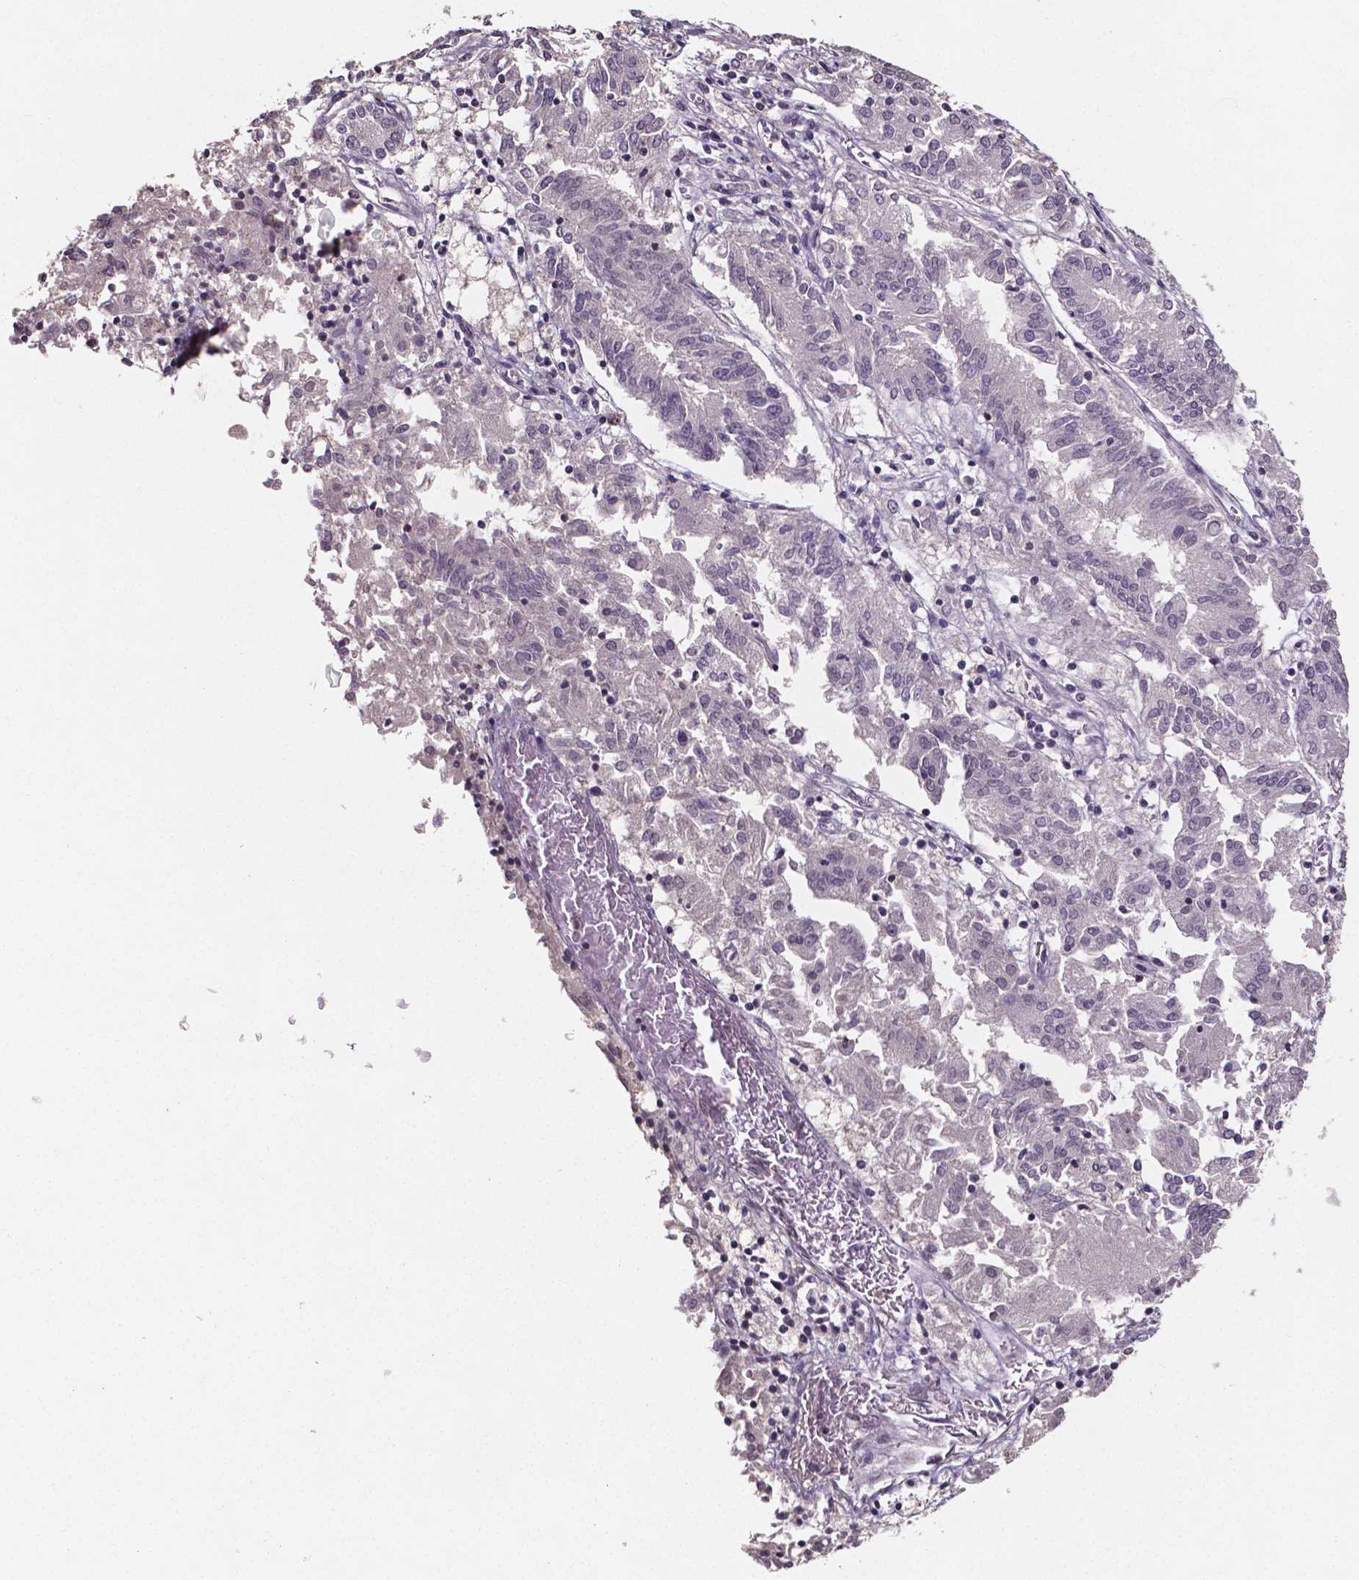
{"staining": {"intensity": "negative", "quantity": "none", "location": "none"}, "tissue": "endometrial cancer", "cell_type": "Tumor cells", "image_type": "cancer", "snomed": [{"axis": "morphology", "description": "Adenocarcinoma, NOS"}, {"axis": "topography", "description": "Endometrium"}], "caption": "High magnification brightfield microscopy of endometrial cancer (adenocarcinoma) stained with DAB (3,3'-diaminobenzidine) (brown) and counterstained with hematoxylin (blue): tumor cells show no significant expression. (DAB (3,3'-diaminobenzidine) IHC, high magnification).", "gene": "NRGN", "patient": {"sex": "female", "age": 54}}